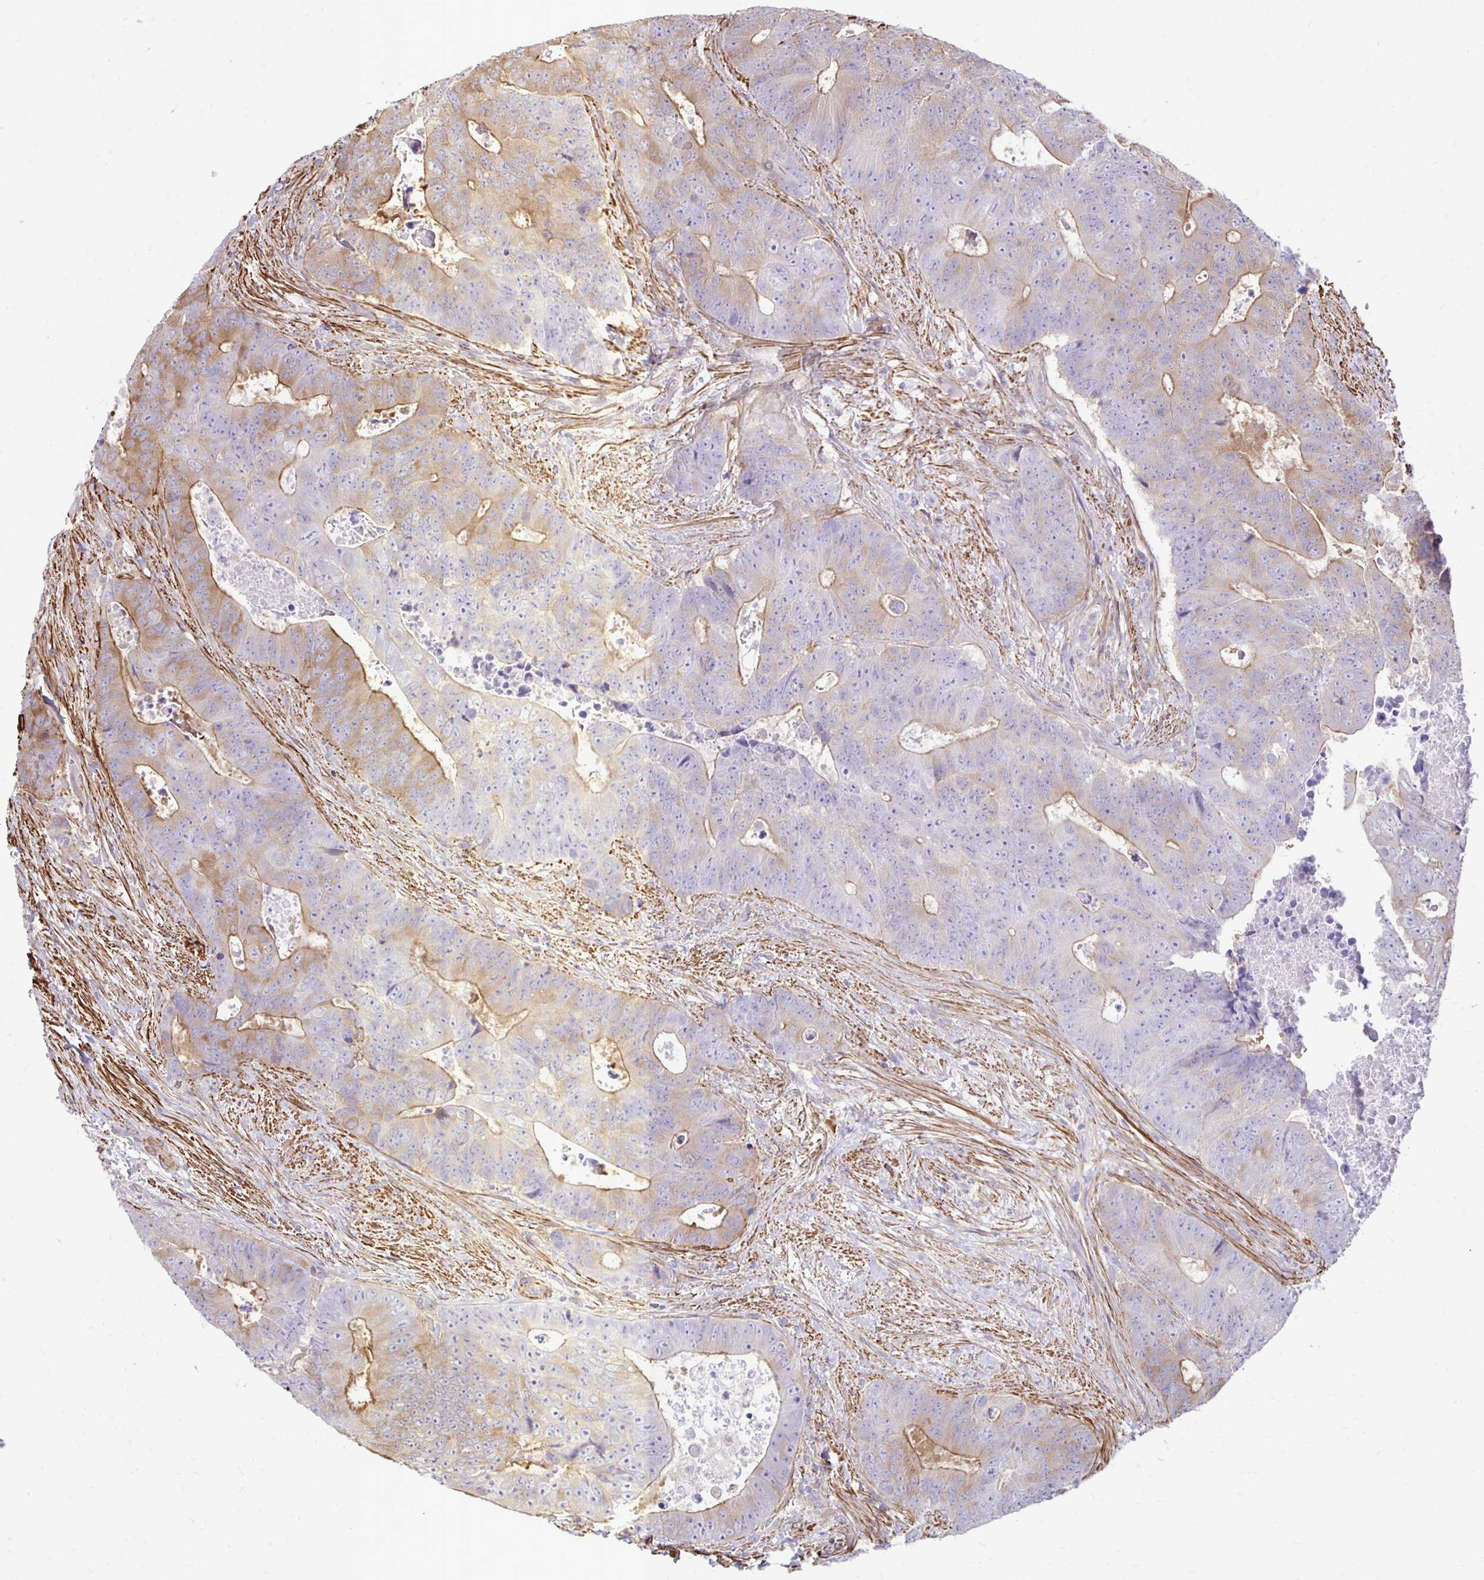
{"staining": {"intensity": "moderate", "quantity": "25%-75%", "location": "cytoplasmic/membranous"}, "tissue": "colorectal cancer", "cell_type": "Tumor cells", "image_type": "cancer", "snomed": [{"axis": "morphology", "description": "Adenocarcinoma, NOS"}, {"axis": "topography", "description": "Colon"}], "caption": "Colorectal cancer stained with a brown dye displays moderate cytoplasmic/membranous positive expression in about 25%-75% of tumor cells.", "gene": "CTPS1", "patient": {"sex": "female", "age": 48}}